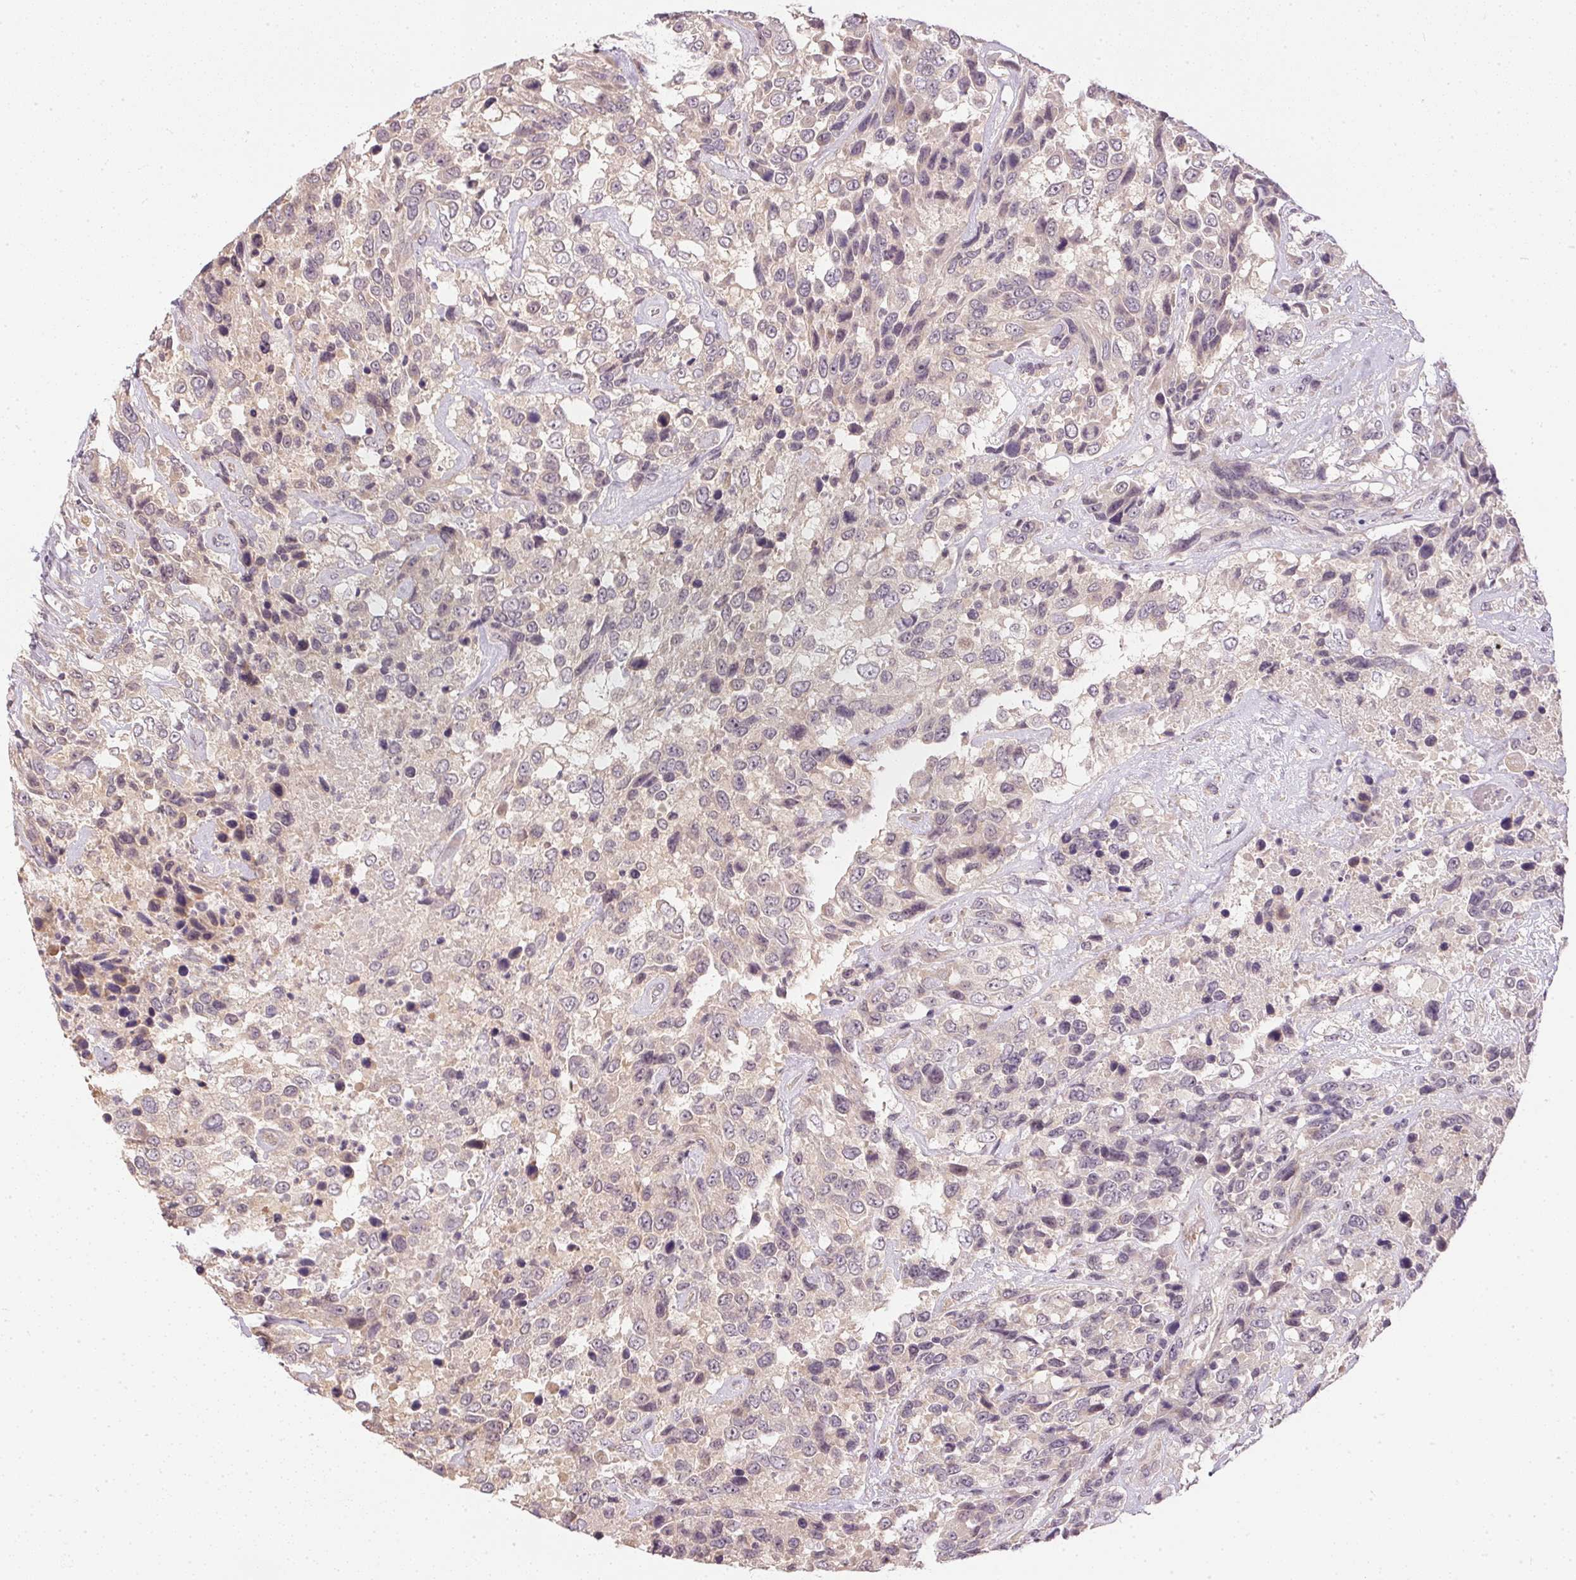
{"staining": {"intensity": "negative", "quantity": "none", "location": "none"}, "tissue": "urothelial cancer", "cell_type": "Tumor cells", "image_type": "cancer", "snomed": [{"axis": "morphology", "description": "Urothelial carcinoma, High grade"}, {"axis": "topography", "description": "Urinary bladder"}], "caption": "This micrograph is of urothelial cancer stained with immunohistochemistry to label a protein in brown with the nuclei are counter-stained blue. There is no expression in tumor cells.", "gene": "TTC23L", "patient": {"sex": "female", "age": 70}}